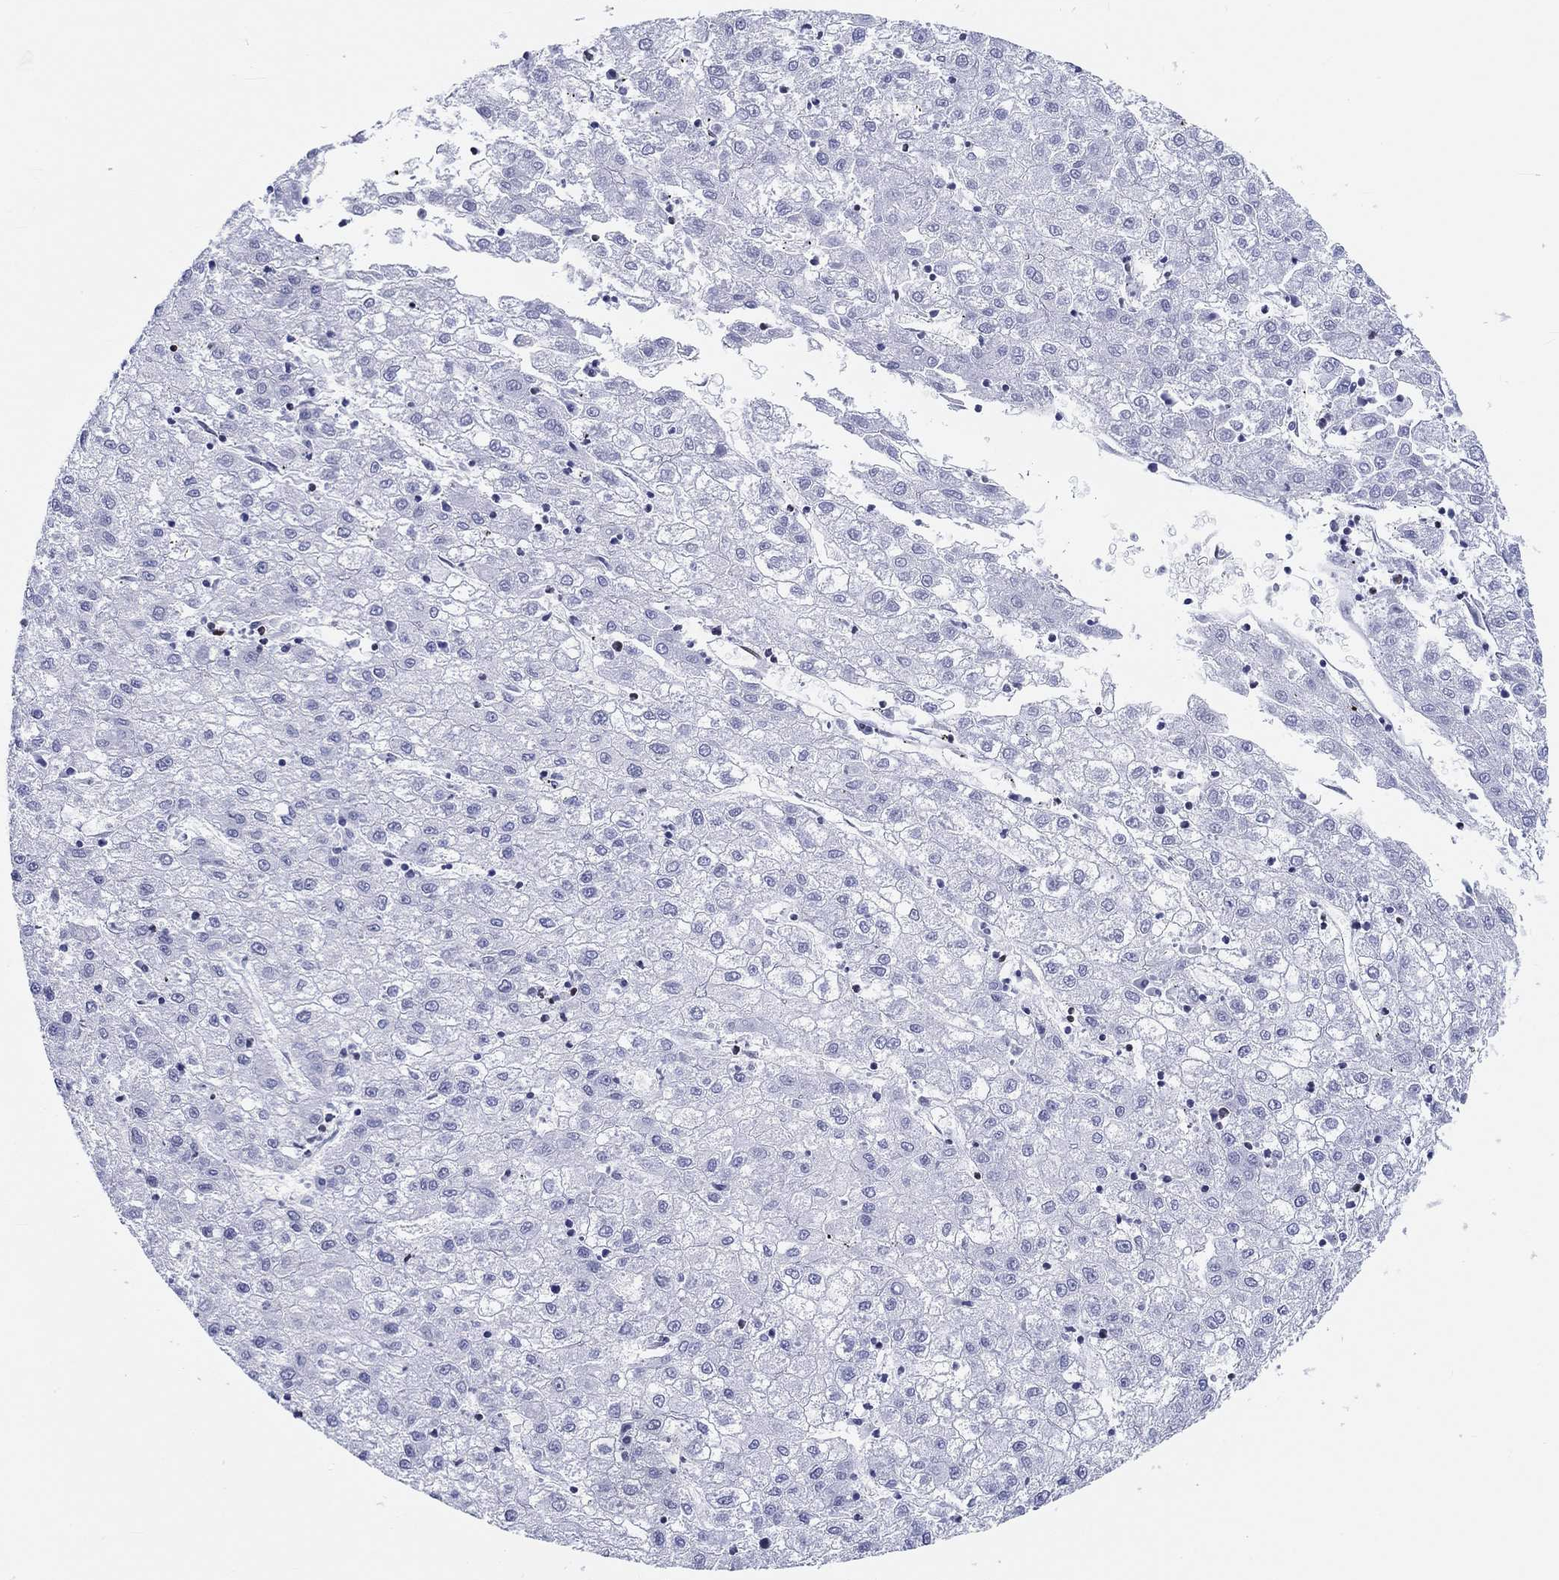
{"staining": {"intensity": "negative", "quantity": "none", "location": "none"}, "tissue": "liver cancer", "cell_type": "Tumor cells", "image_type": "cancer", "snomed": [{"axis": "morphology", "description": "Carcinoma, Hepatocellular, NOS"}, {"axis": "topography", "description": "Liver"}], "caption": "Liver cancer (hepatocellular carcinoma) stained for a protein using immunohistochemistry (IHC) exhibits no staining tumor cells.", "gene": "H1-1", "patient": {"sex": "male", "age": 72}}